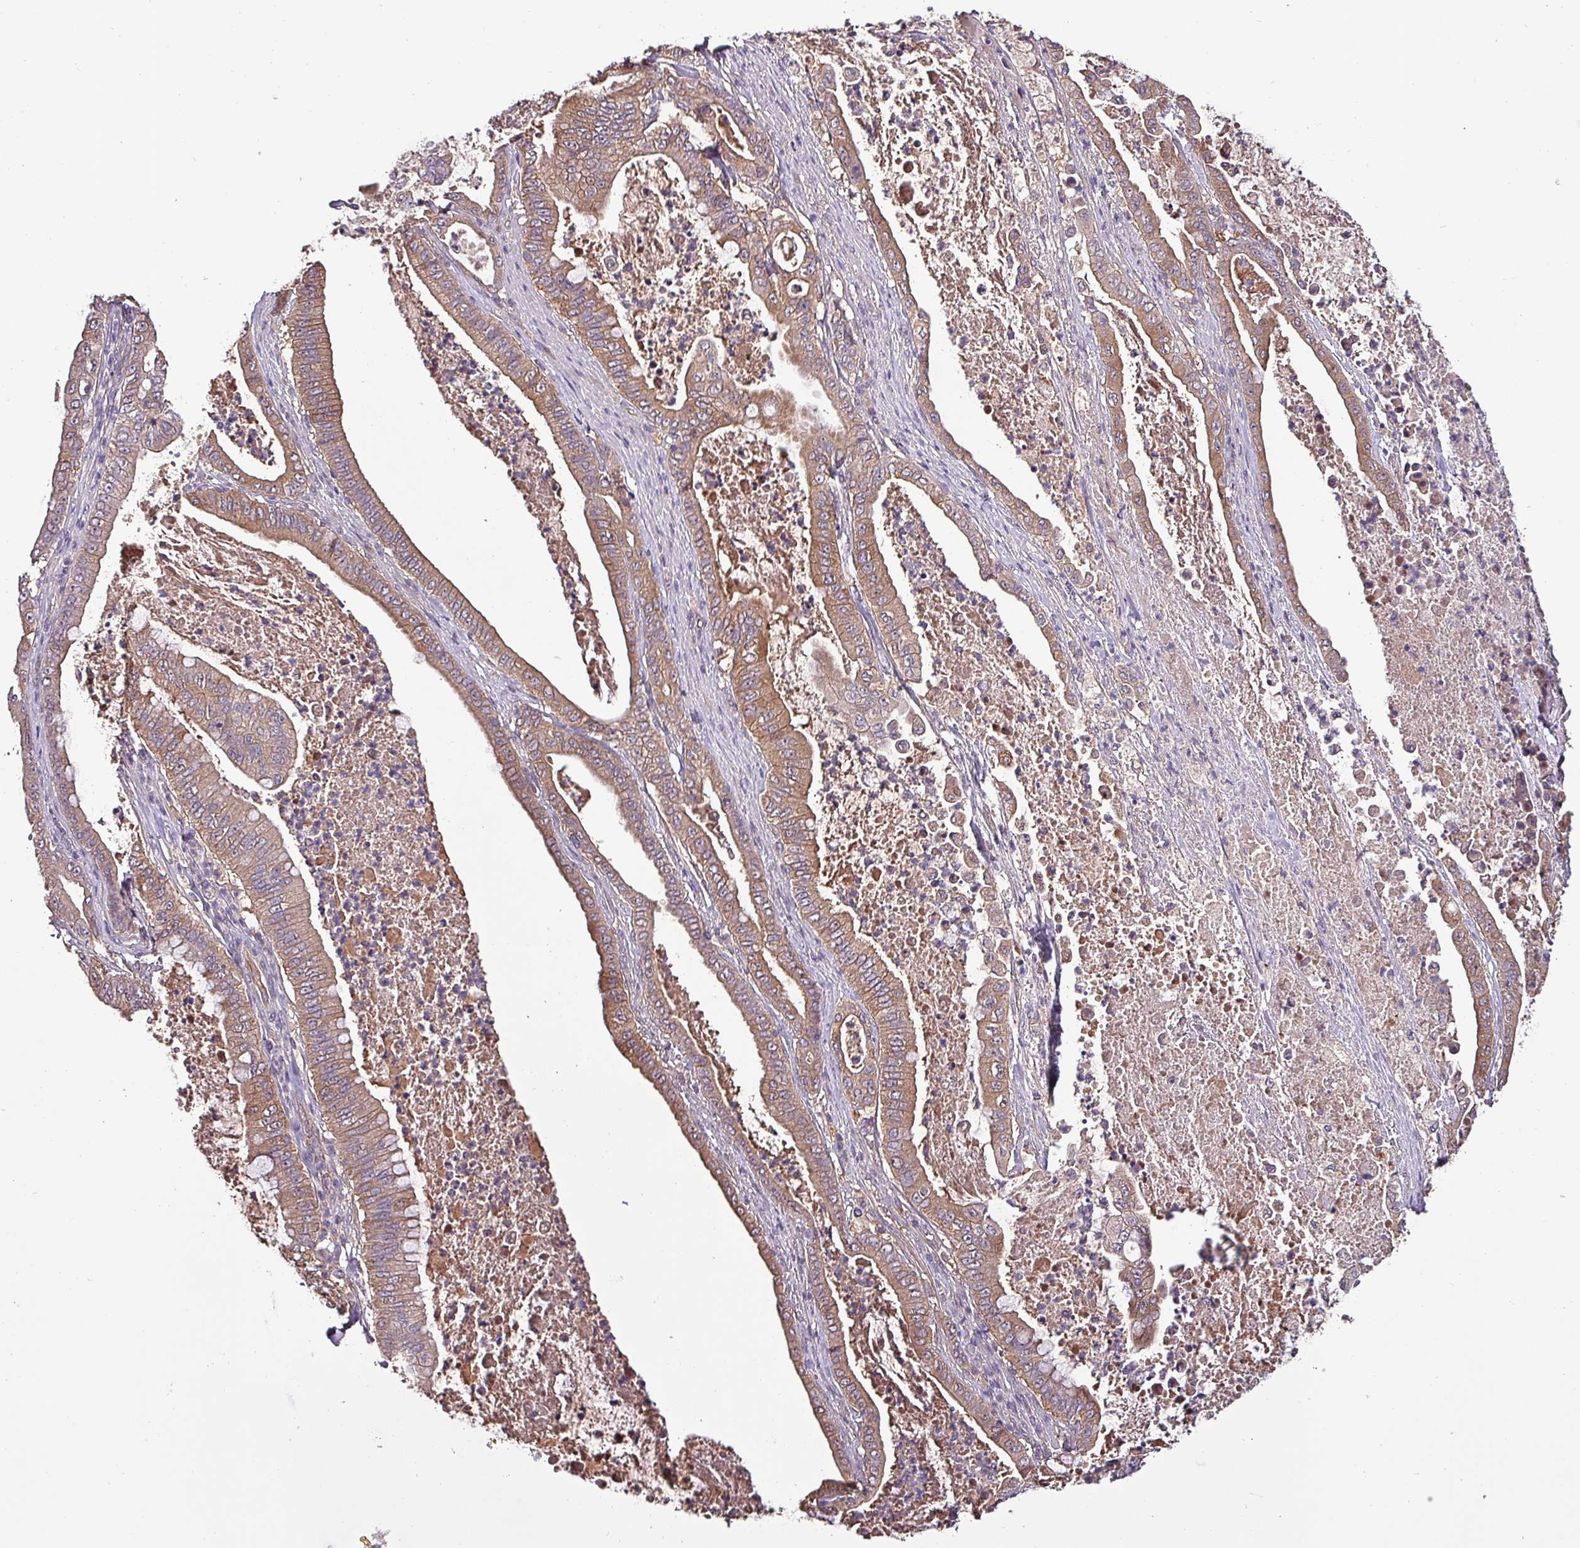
{"staining": {"intensity": "moderate", "quantity": ">75%", "location": "cytoplasmic/membranous"}, "tissue": "pancreatic cancer", "cell_type": "Tumor cells", "image_type": "cancer", "snomed": [{"axis": "morphology", "description": "Adenocarcinoma, NOS"}, {"axis": "topography", "description": "Pancreas"}], "caption": "Tumor cells show medium levels of moderate cytoplasmic/membranous expression in approximately >75% of cells in adenocarcinoma (pancreatic). (brown staining indicates protein expression, while blue staining denotes nuclei).", "gene": "PAFAH1B2", "patient": {"sex": "male", "age": 71}}